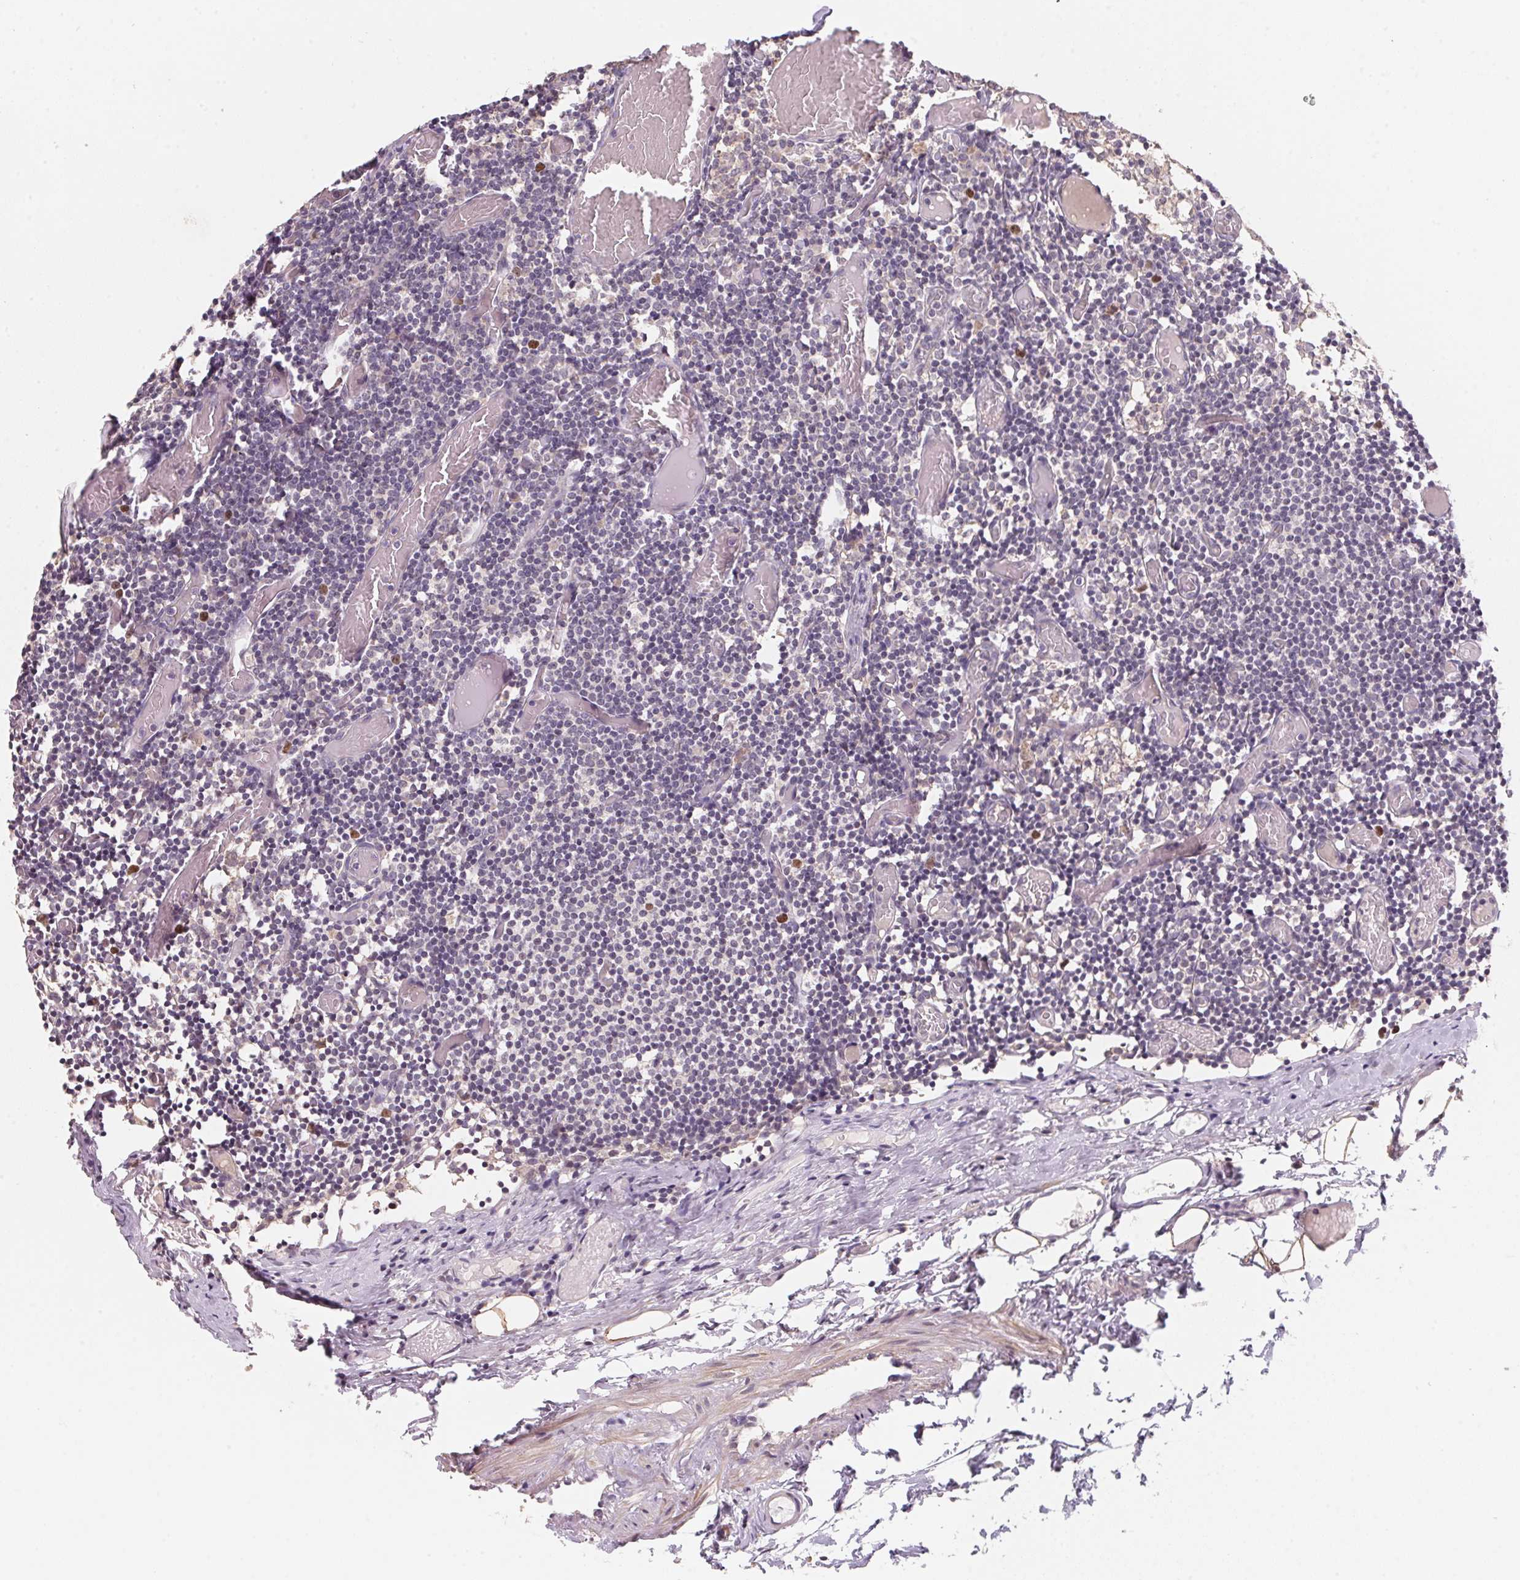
{"staining": {"intensity": "moderate", "quantity": "<25%", "location": "nuclear"}, "tissue": "lymph node", "cell_type": "Germinal center cells", "image_type": "normal", "snomed": [{"axis": "morphology", "description": "Normal tissue, NOS"}, {"axis": "topography", "description": "Lymph node"}], "caption": "Moderate nuclear expression for a protein is seen in about <25% of germinal center cells of normal lymph node using IHC.", "gene": "KIFC1", "patient": {"sex": "female", "age": 41}}